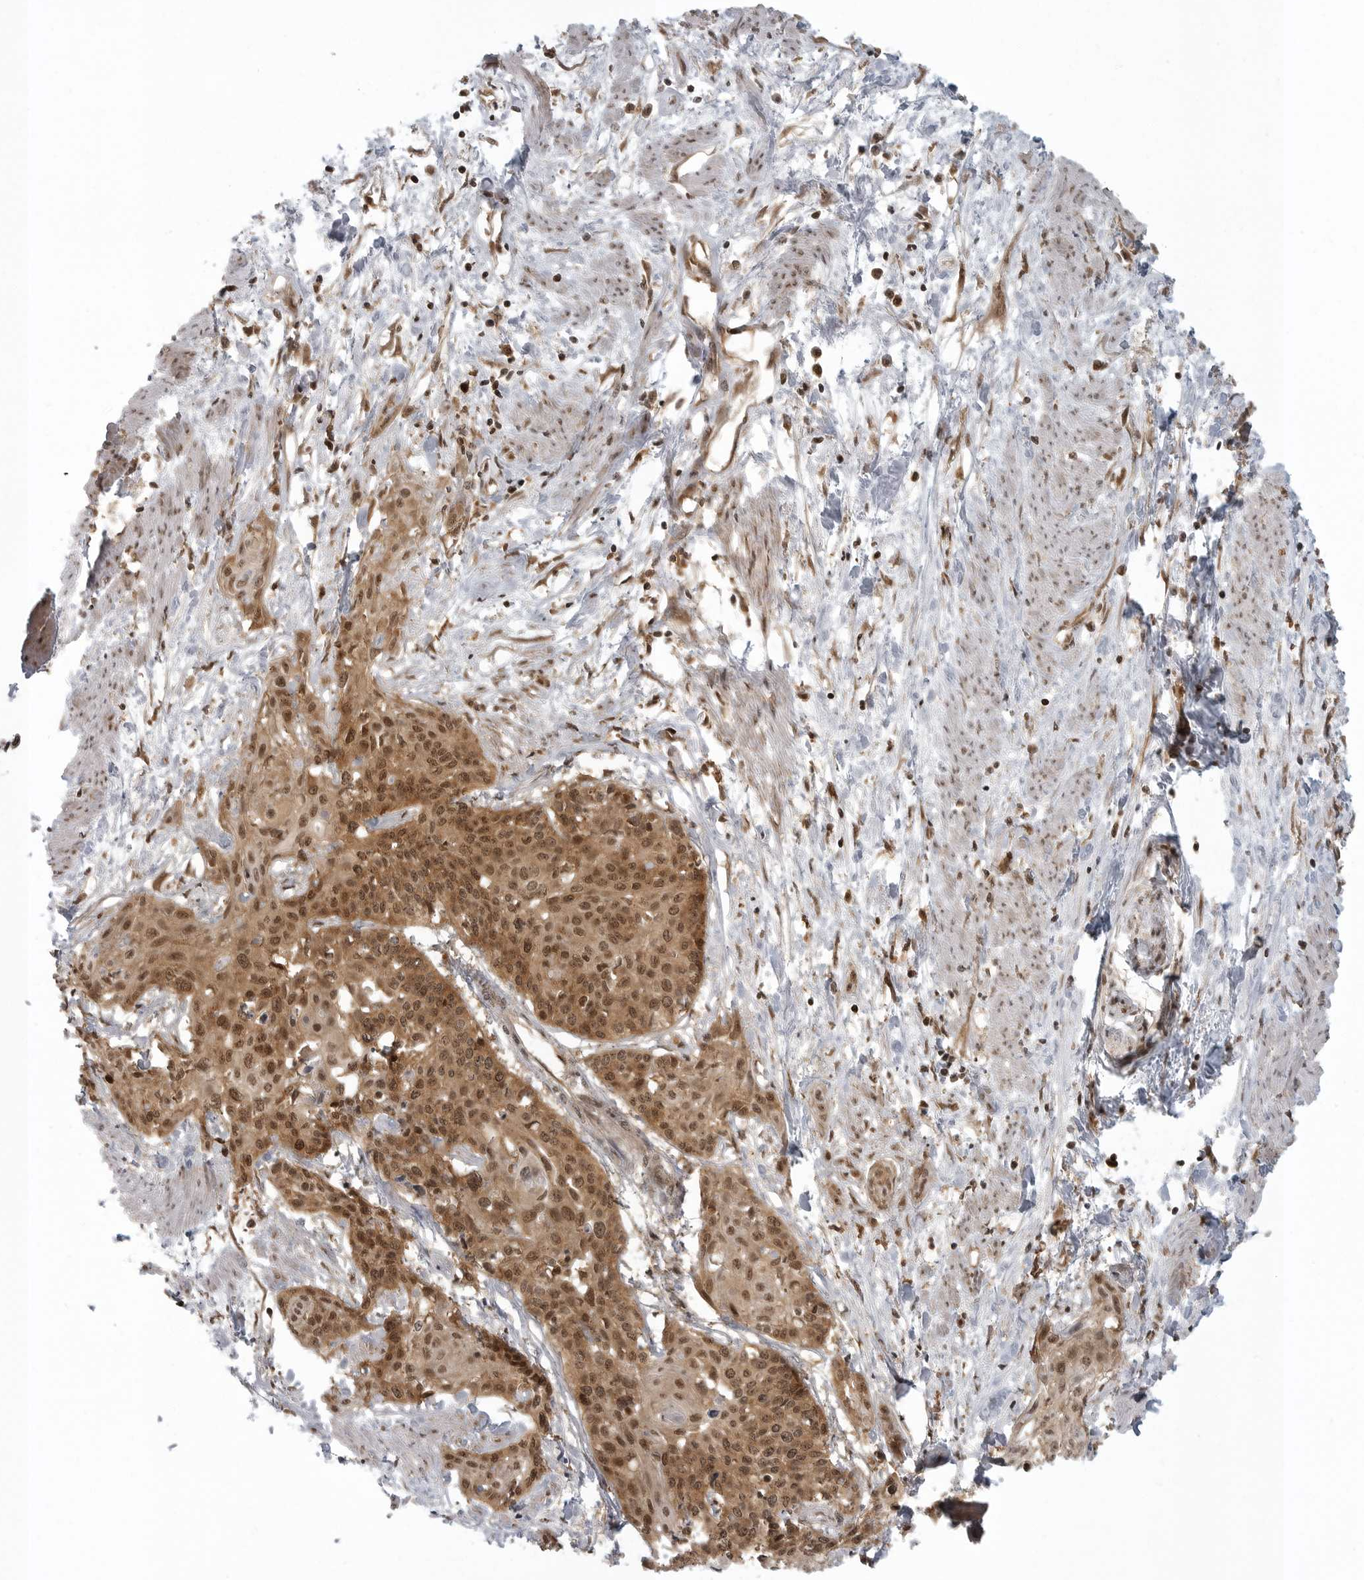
{"staining": {"intensity": "moderate", "quantity": ">75%", "location": "cytoplasmic/membranous,nuclear"}, "tissue": "cervical cancer", "cell_type": "Tumor cells", "image_type": "cancer", "snomed": [{"axis": "morphology", "description": "Squamous cell carcinoma, NOS"}, {"axis": "topography", "description": "Cervix"}], "caption": "Immunohistochemical staining of cervical cancer demonstrates moderate cytoplasmic/membranous and nuclear protein positivity in about >75% of tumor cells. (IHC, brightfield microscopy, high magnification).", "gene": "SZRD1", "patient": {"sex": "female", "age": 57}}